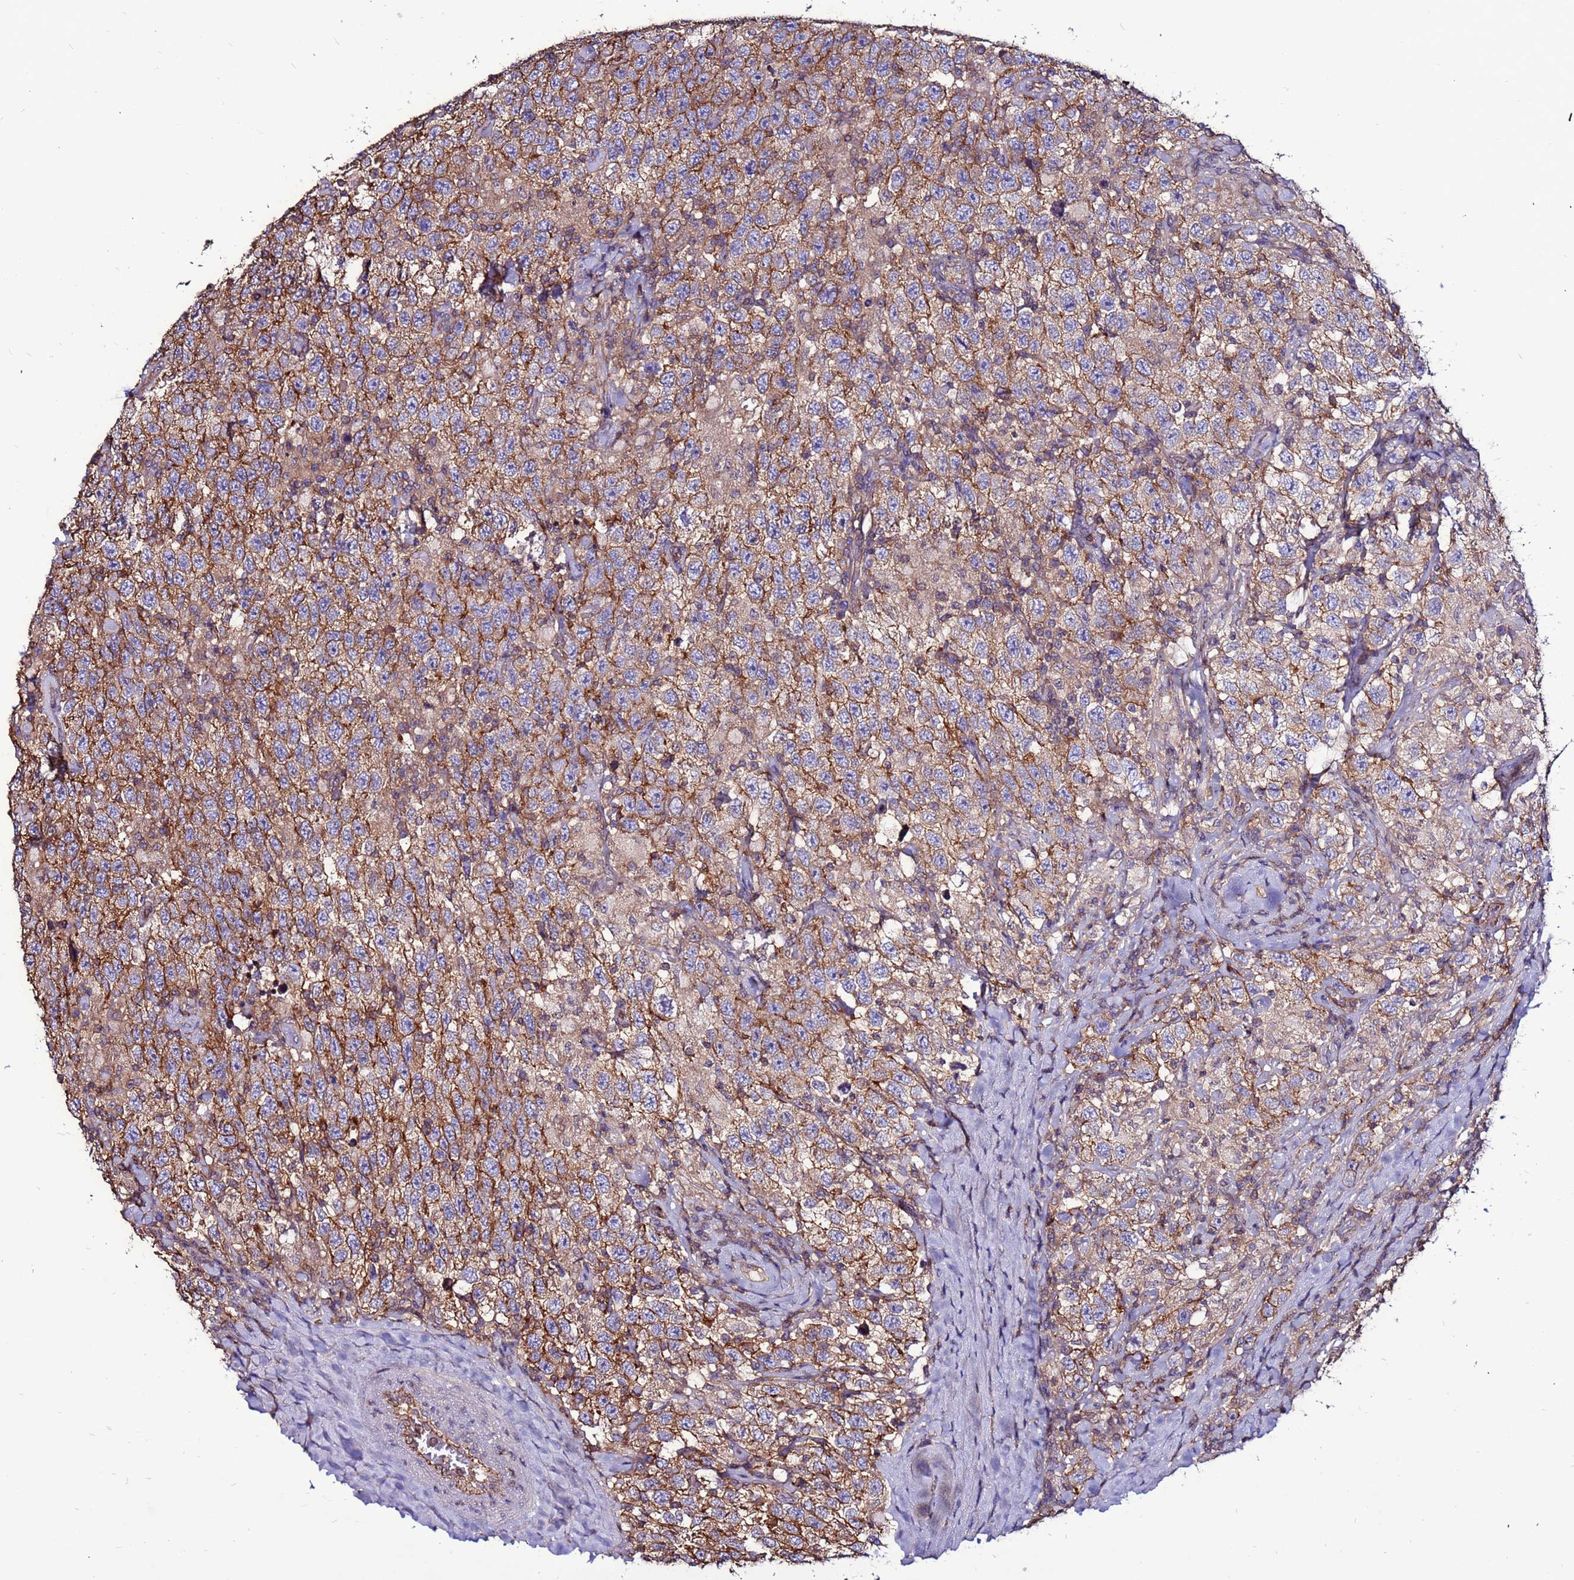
{"staining": {"intensity": "moderate", "quantity": ">75%", "location": "cytoplasmic/membranous"}, "tissue": "testis cancer", "cell_type": "Tumor cells", "image_type": "cancer", "snomed": [{"axis": "morphology", "description": "Seminoma, NOS"}, {"axis": "topography", "description": "Testis"}], "caption": "Testis cancer tissue displays moderate cytoplasmic/membranous expression in approximately >75% of tumor cells, visualized by immunohistochemistry. (DAB (3,3'-diaminobenzidine) IHC, brown staining for protein, blue staining for nuclei).", "gene": "NRN1L", "patient": {"sex": "male", "age": 41}}